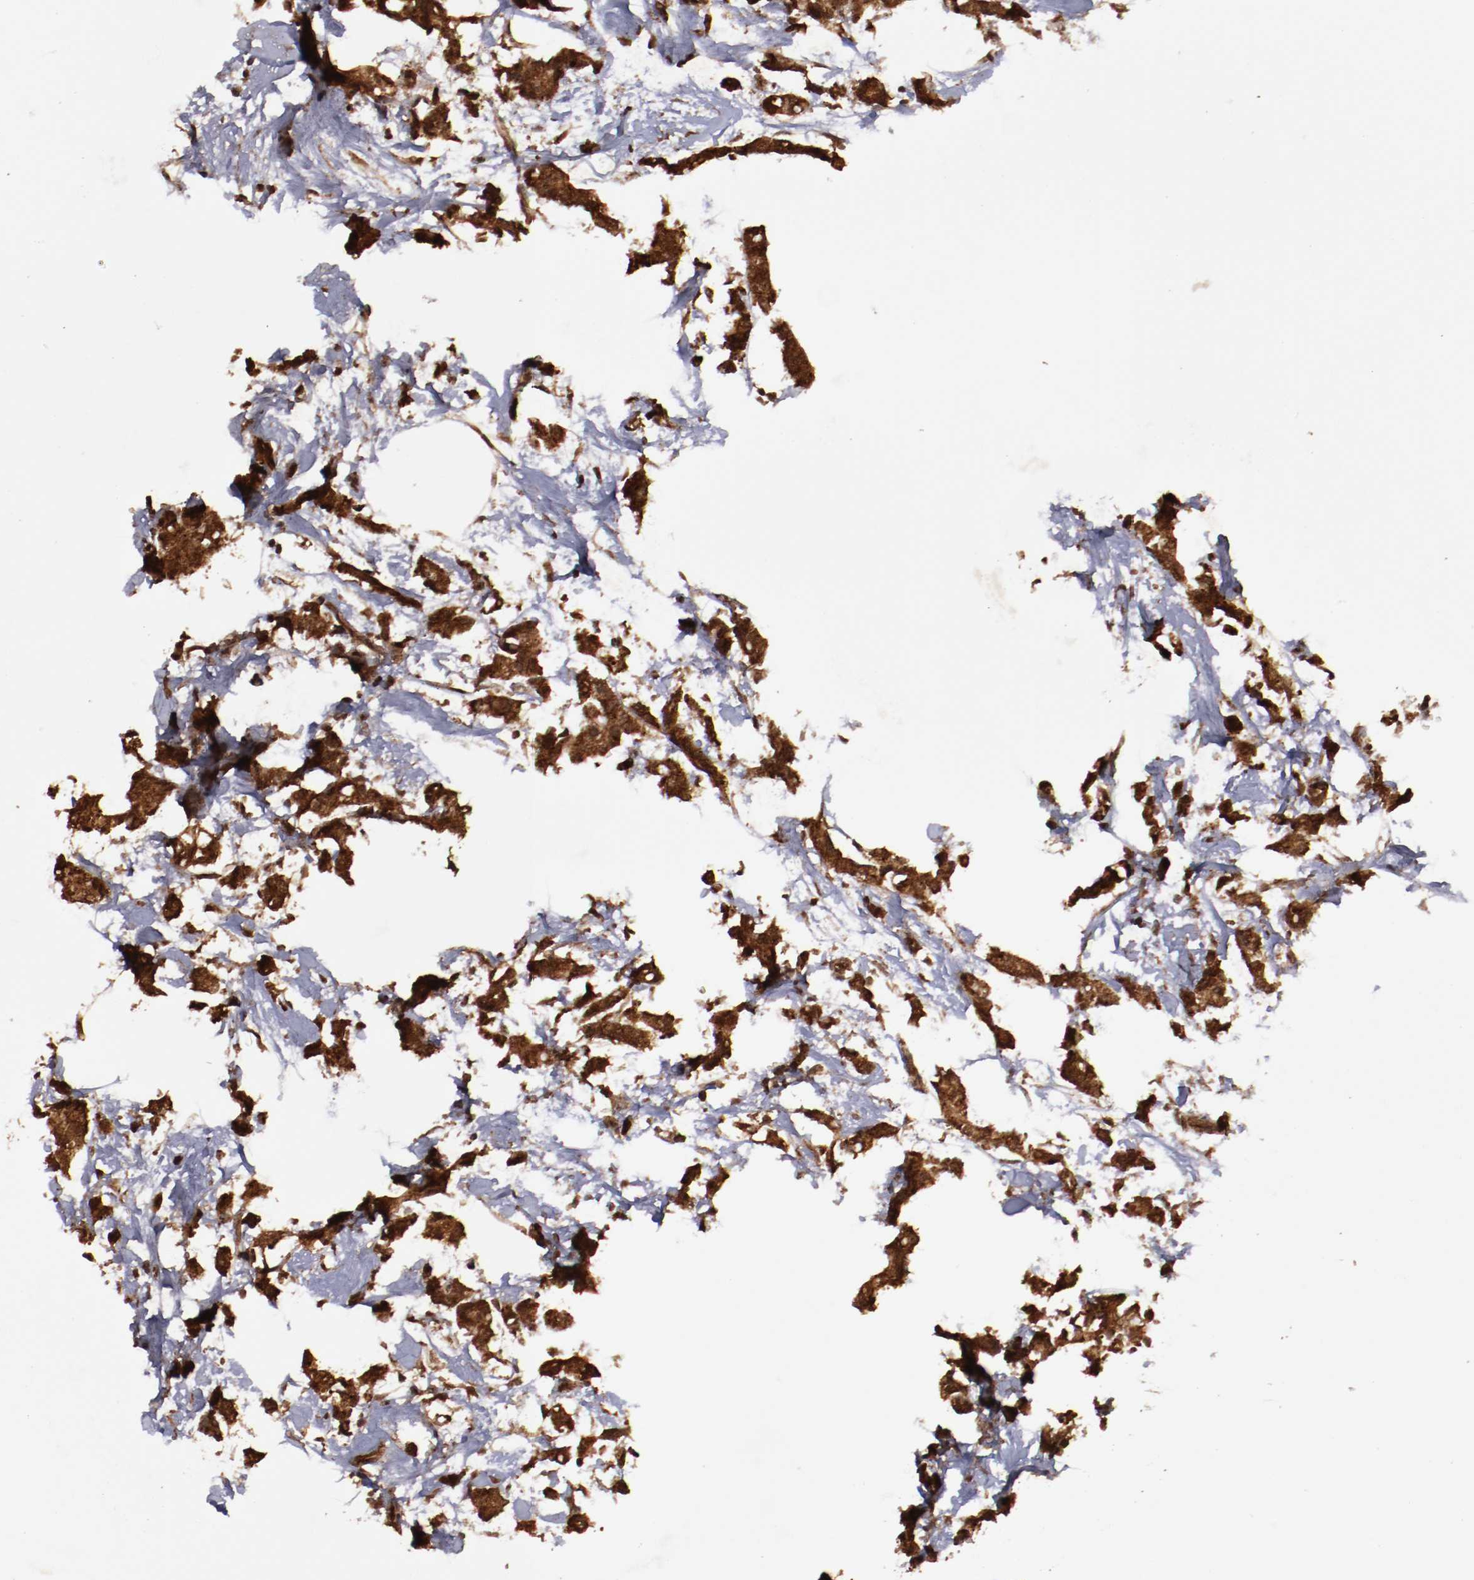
{"staining": {"intensity": "strong", "quantity": ">75%", "location": "cytoplasmic/membranous"}, "tissue": "breast cancer", "cell_type": "Tumor cells", "image_type": "cancer", "snomed": [{"axis": "morphology", "description": "Duct carcinoma"}, {"axis": "topography", "description": "Breast"}], "caption": "Immunohistochemistry (IHC) of breast infiltrating ductal carcinoma exhibits high levels of strong cytoplasmic/membranous positivity in about >75% of tumor cells.", "gene": "TENM1", "patient": {"sex": "female", "age": 84}}